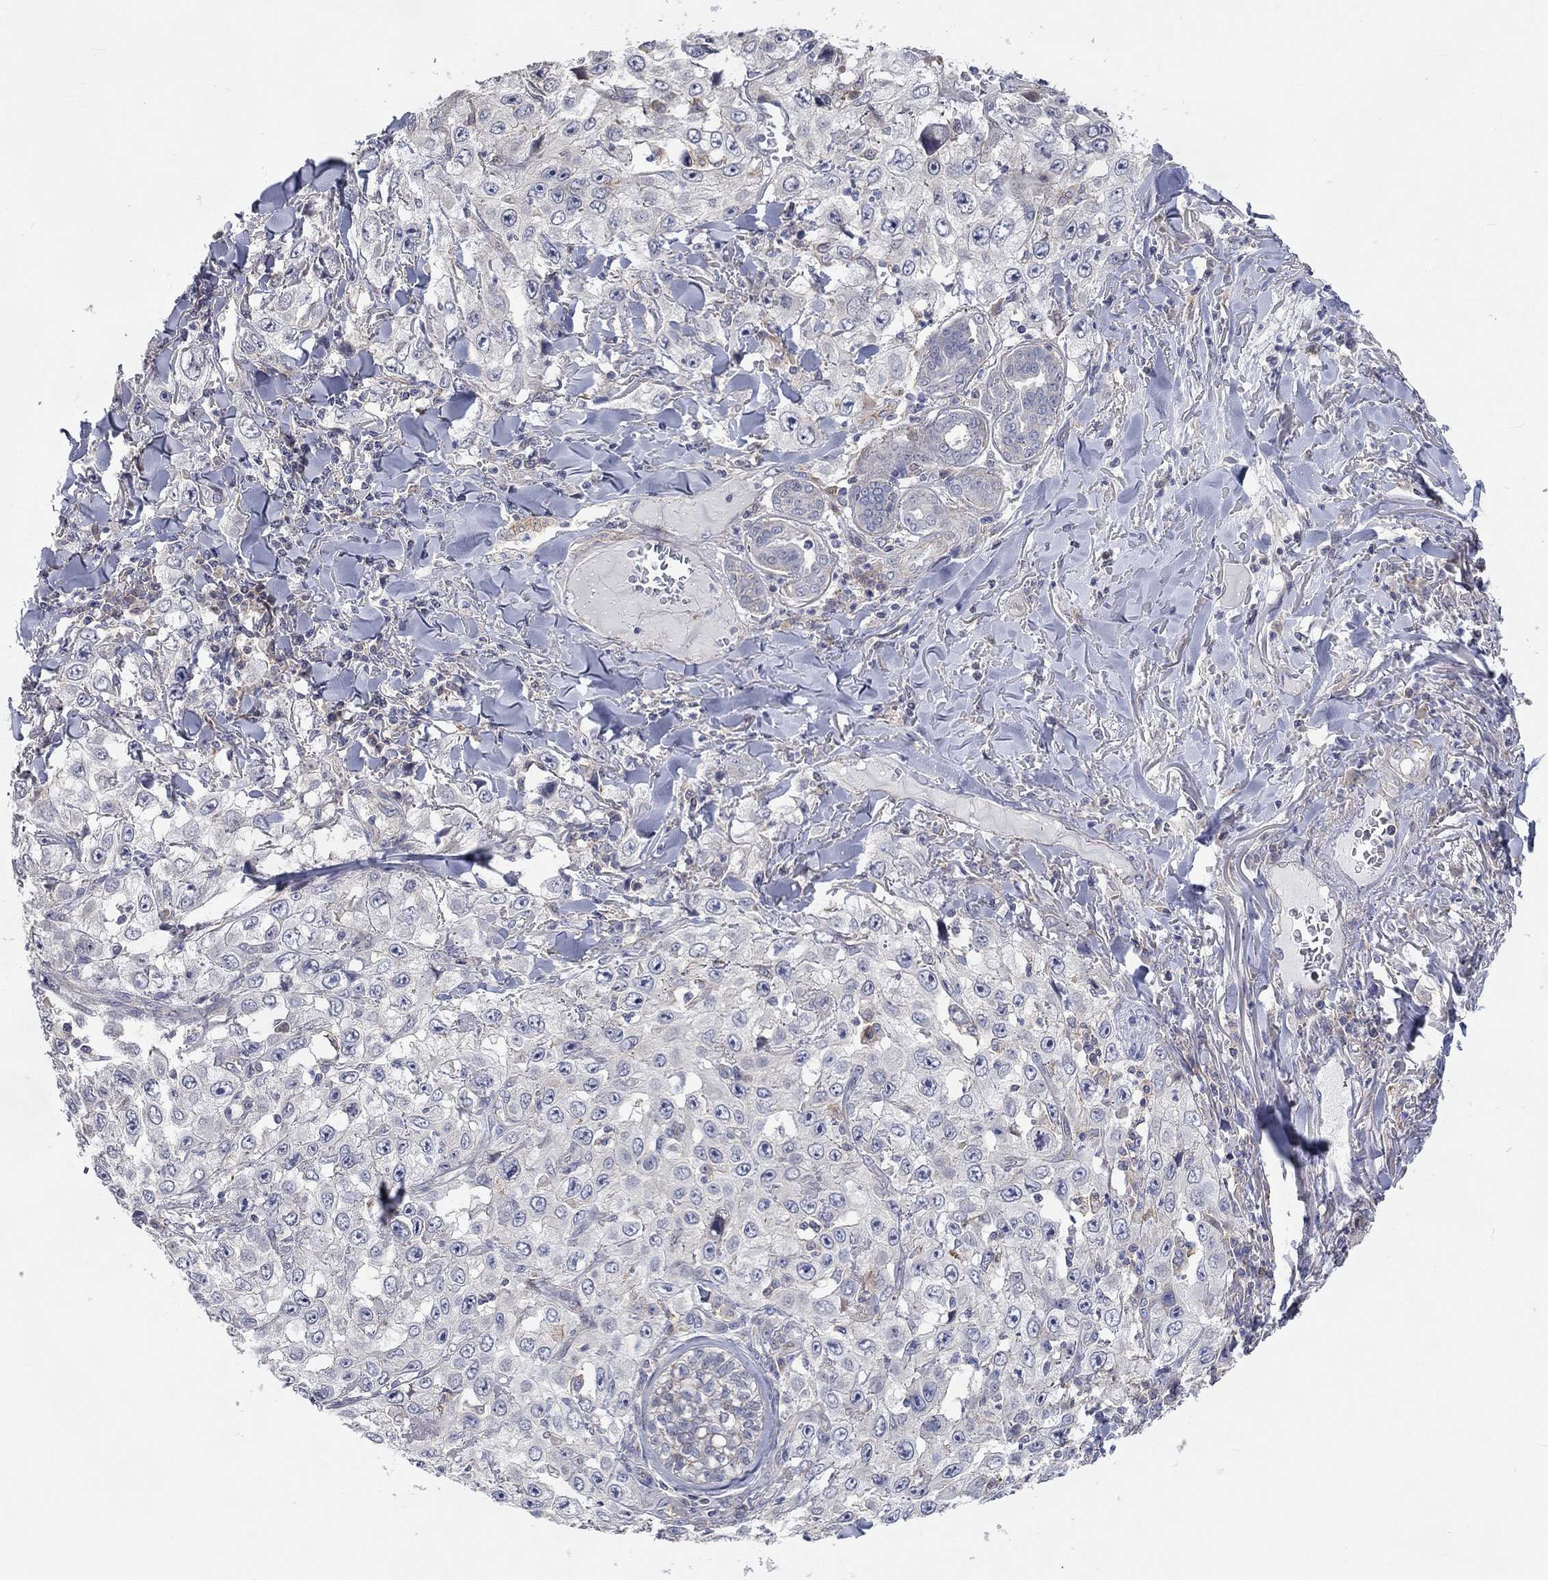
{"staining": {"intensity": "negative", "quantity": "none", "location": "none"}, "tissue": "skin cancer", "cell_type": "Tumor cells", "image_type": "cancer", "snomed": [{"axis": "morphology", "description": "Squamous cell carcinoma, NOS"}, {"axis": "topography", "description": "Skin"}], "caption": "An image of human squamous cell carcinoma (skin) is negative for staining in tumor cells.", "gene": "PCDHGA10", "patient": {"sex": "male", "age": 82}}